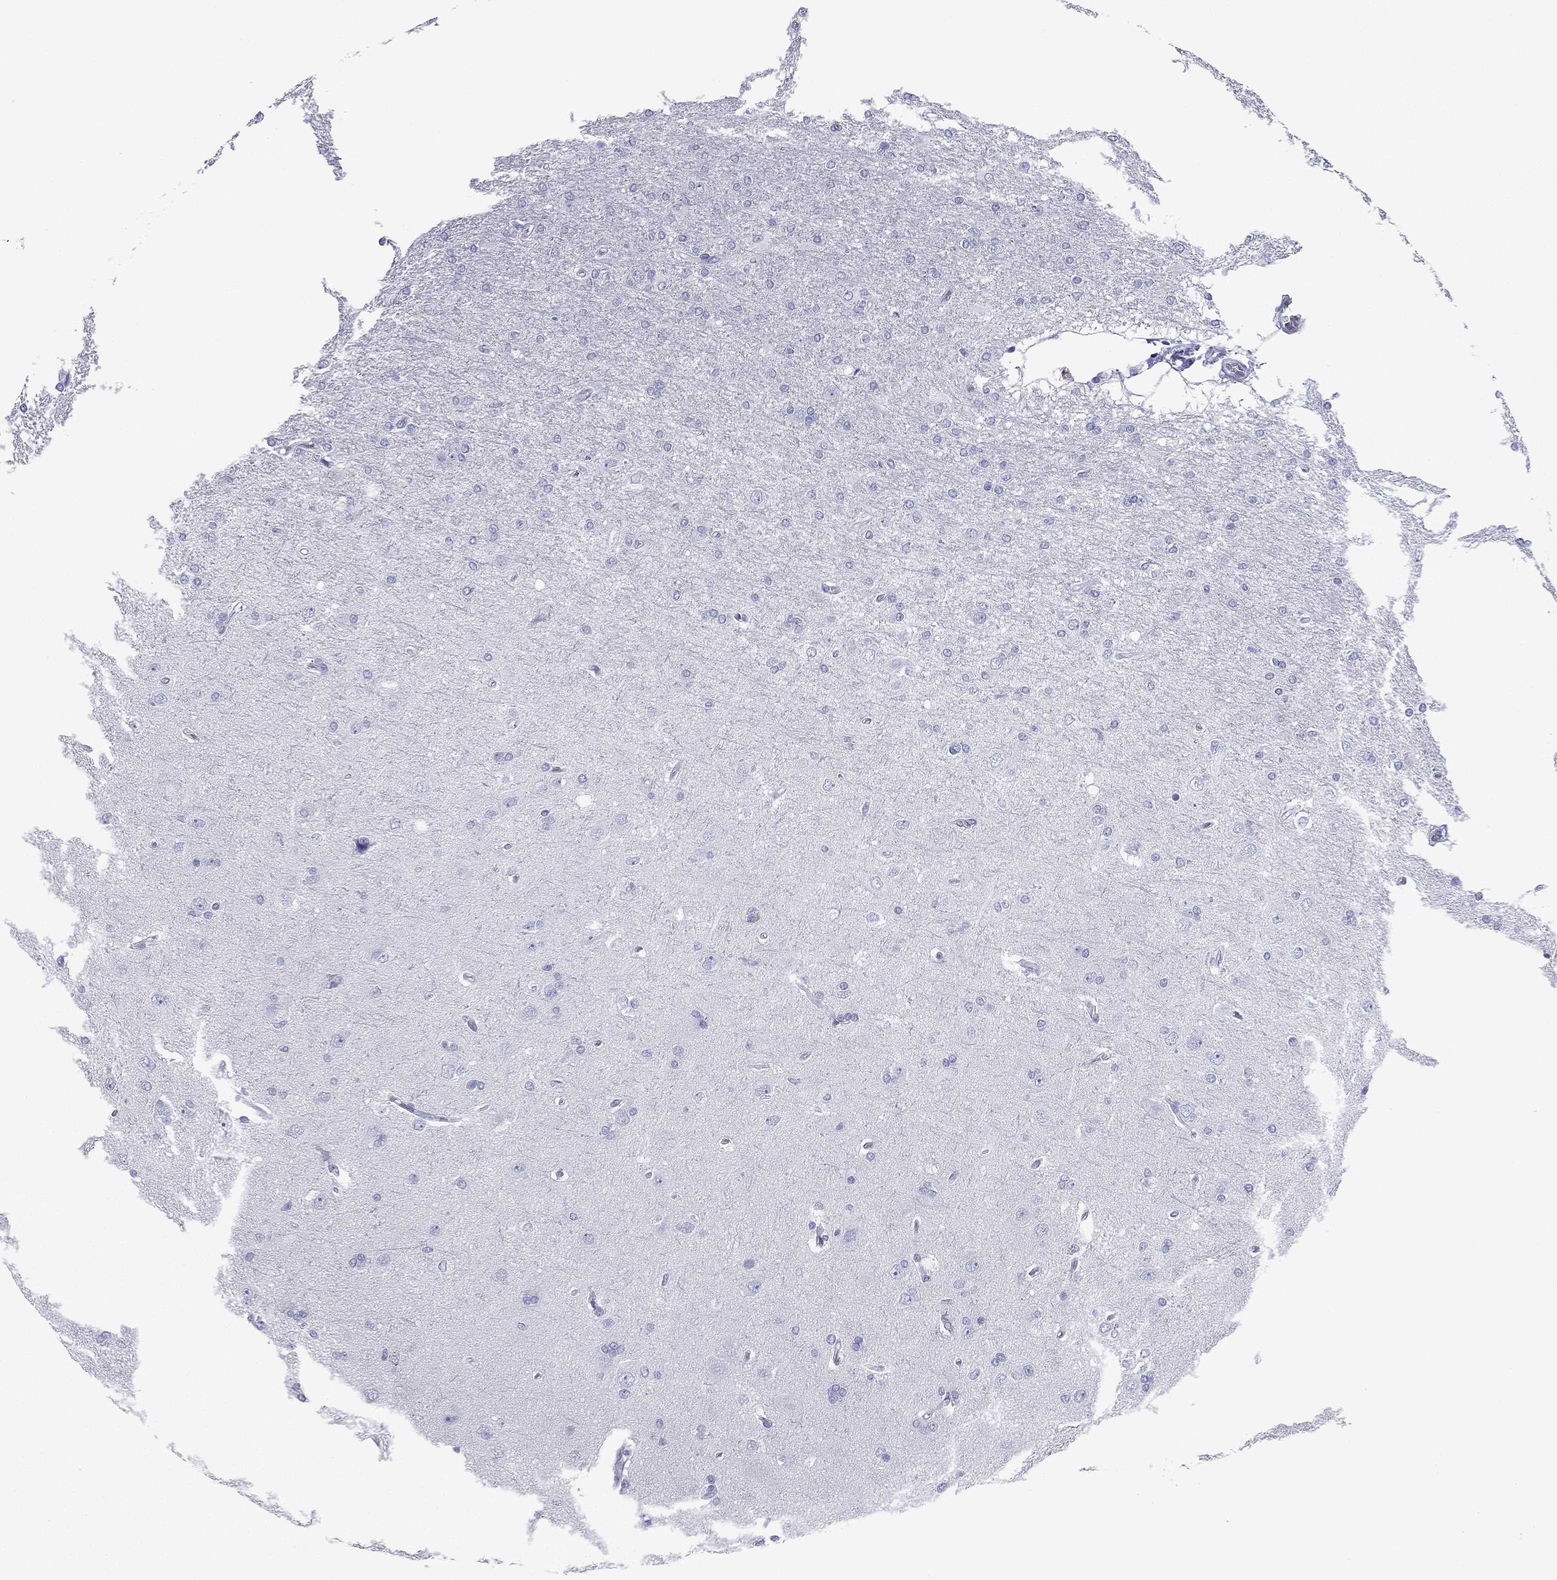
{"staining": {"intensity": "negative", "quantity": "none", "location": "none"}, "tissue": "glioma", "cell_type": "Tumor cells", "image_type": "cancer", "snomed": [{"axis": "morphology", "description": "Glioma, malignant, High grade"}, {"axis": "topography", "description": "Cerebral cortex"}], "caption": "This is an IHC histopathology image of malignant glioma (high-grade). There is no staining in tumor cells.", "gene": "FCER2", "patient": {"sex": "male", "age": 70}}